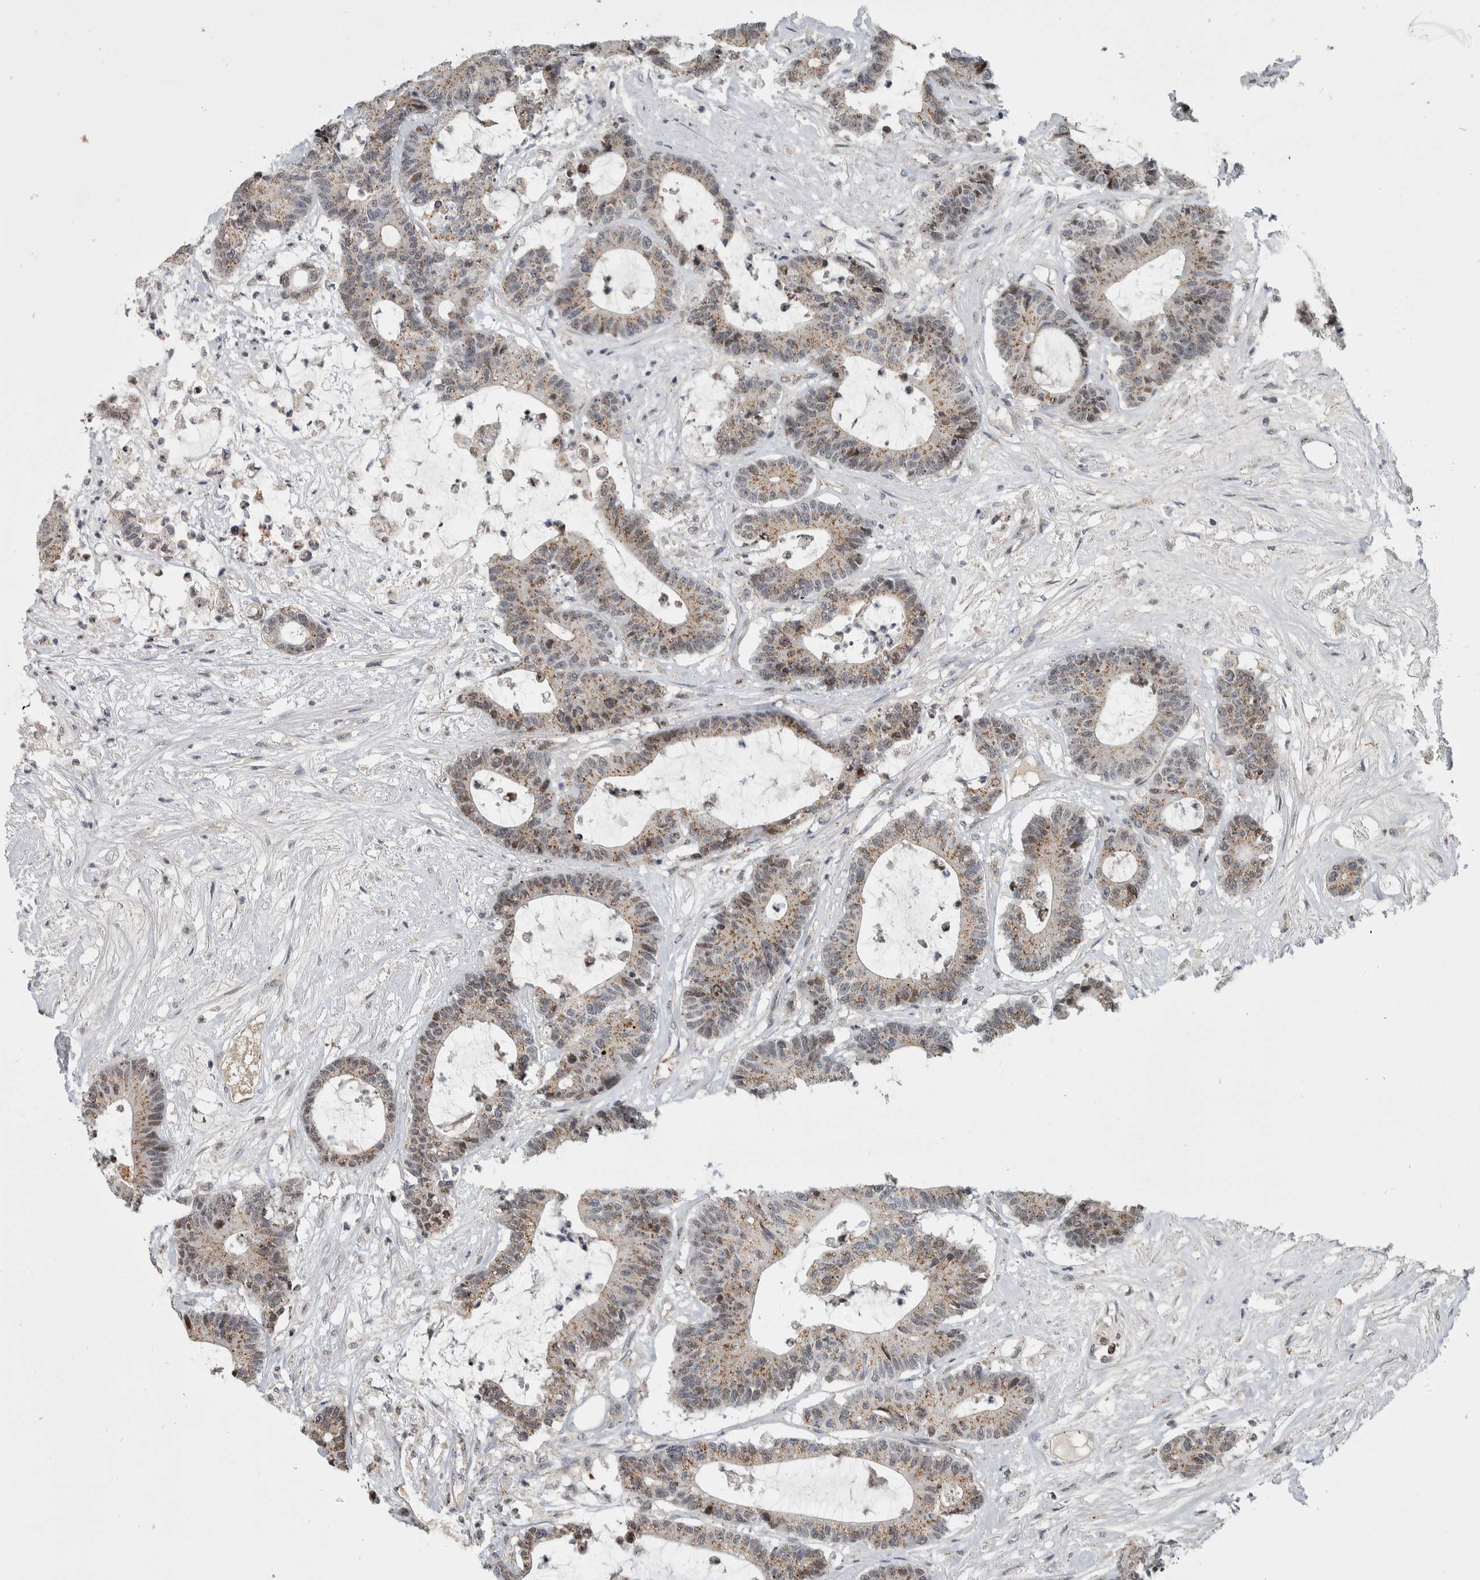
{"staining": {"intensity": "weak", "quantity": ">75%", "location": "cytoplasmic/membranous"}, "tissue": "colorectal cancer", "cell_type": "Tumor cells", "image_type": "cancer", "snomed": [{"axis": "morphology", "description": "Adenocarcinoma, NOS"}, {"axis": "topography", "description": "Colon"}], "caption": "Immunohistochemistry (DAB) staining of human colorectal cancer shows weak cytoplasmic/membranous protein positivity in about >75% of tumor cells. The staining is performed using DAB (3,3'-diaminobenzidine) brown chromogen to label protein expression. The nuclei are counter-stained blue using hematoxylin.", "gene": "MSL1", "patient": {"sex": "female", "age": 84}}